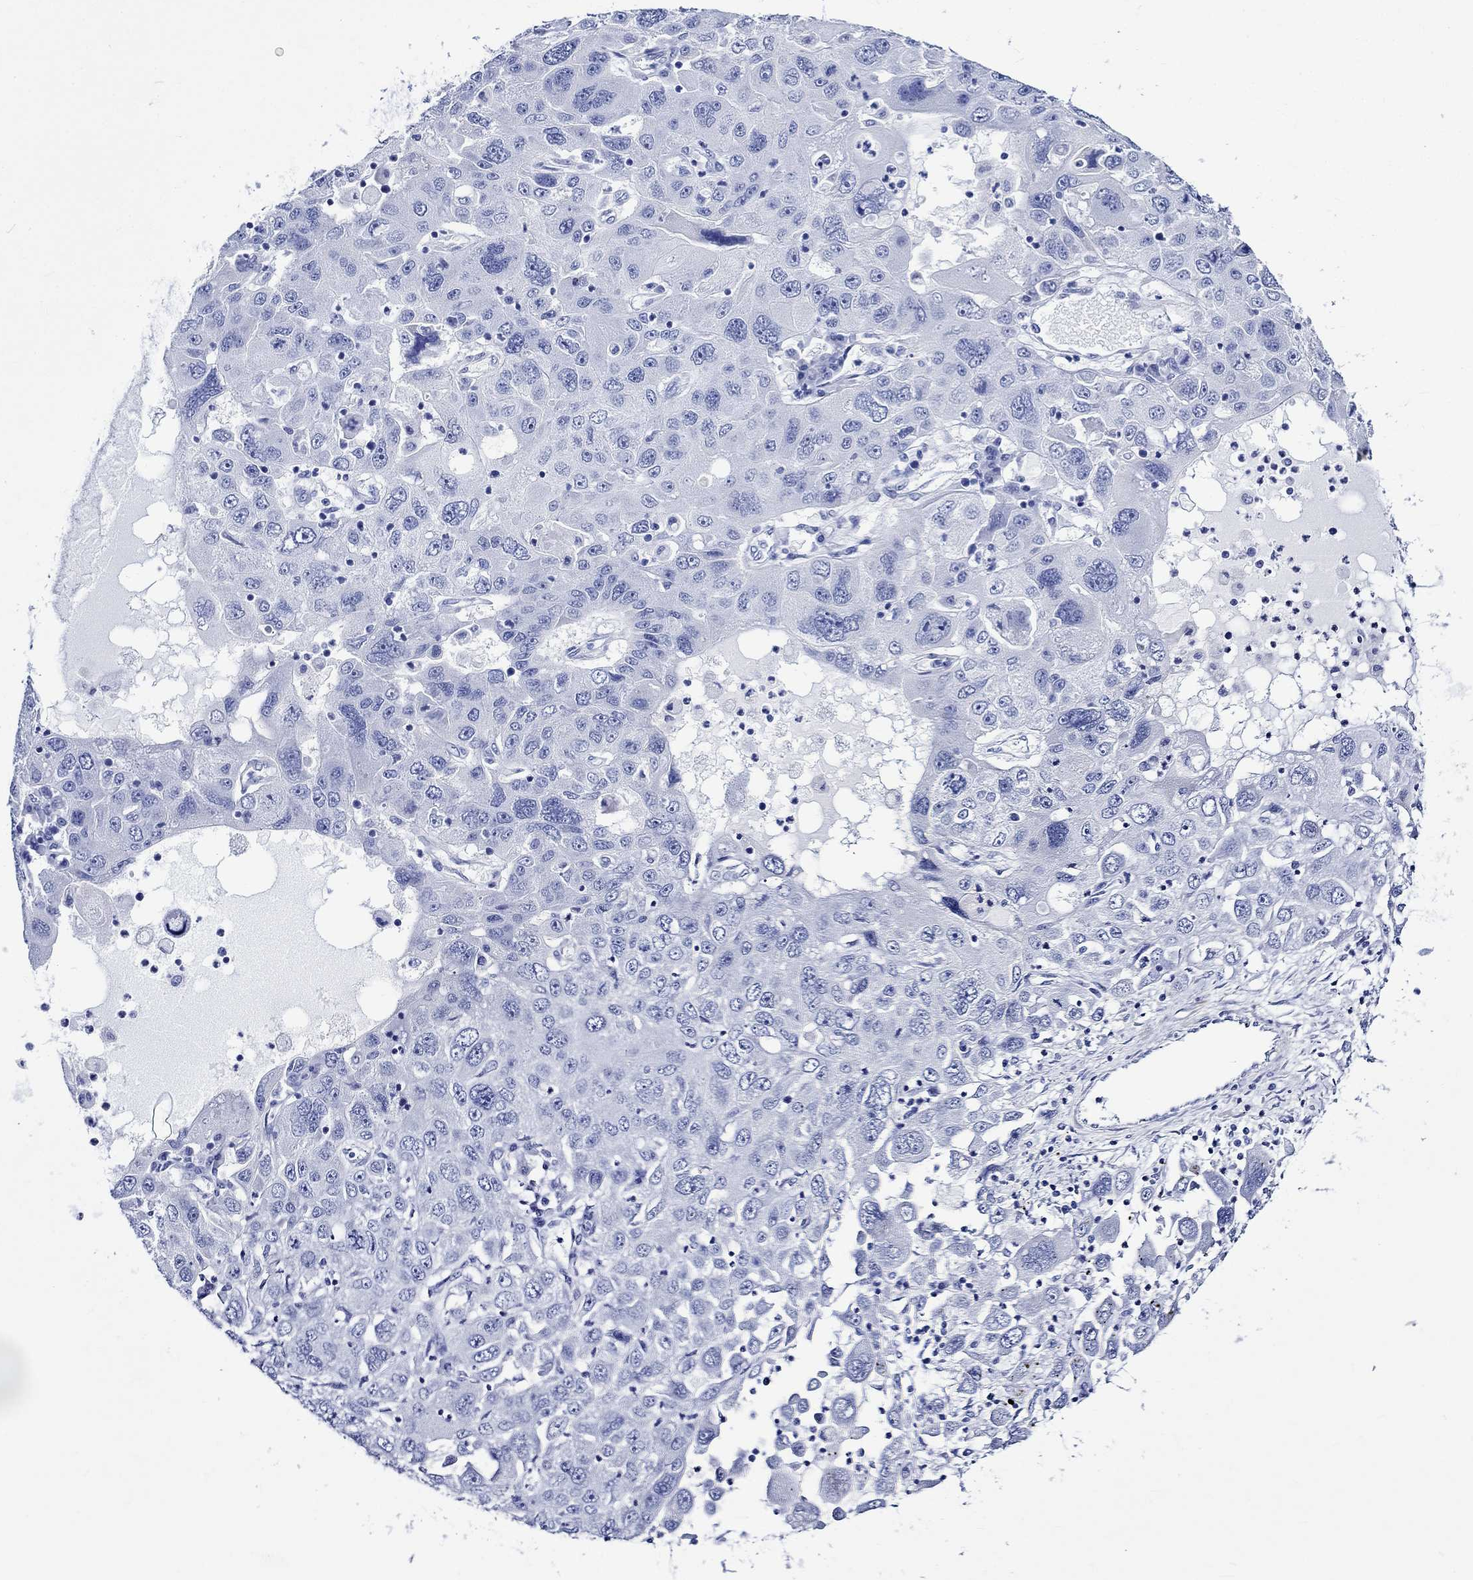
{"staining": {"intensity": "negative", "quantity": "none", "location": "none"}, "tissue": "stomach cancer", "cell_type": "Tumor cells", "image_type": "cancer", "snomed": [{"axis": "morphology", "description": "Adenocarcinoma, NOS"}, {"axis": "topography", "description": "Stomach"}], "caption": "A micrograph of adenocarcinoma (stomach) stained for a protein displays no brown staining in tumor cells.", "gene": "CRYAB", "patient": {"sex": "male", "age": 56}}